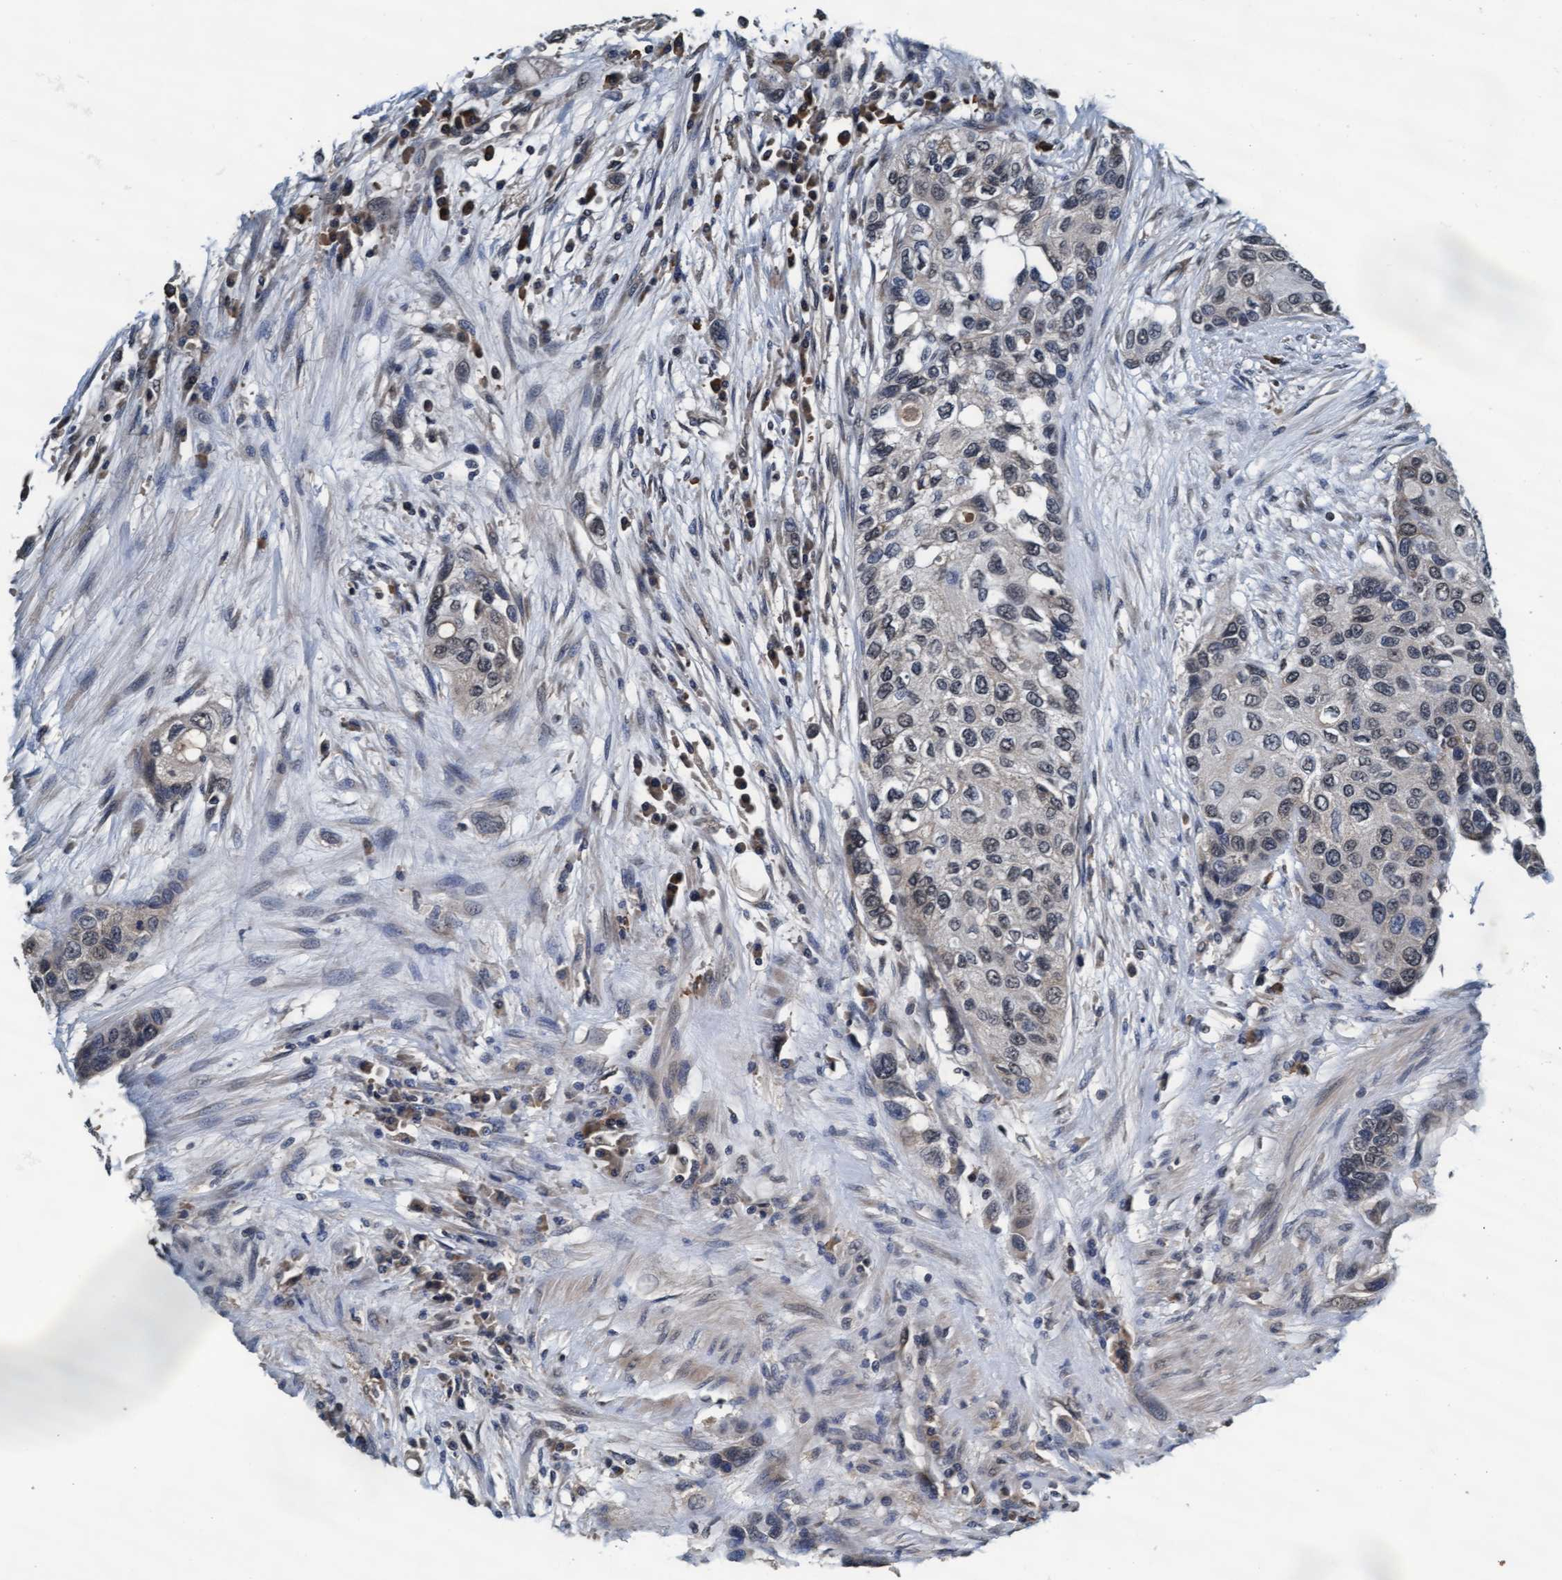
{"staining": {"intensity": "weak", "quantity": "25%-75%", "location": "nuclear"}, "tissue": "urothelial cancer", "cell_type": "Tumor cells", "image_type": "cancer", "snomed": [{"axis": "morphology", "description": "Urothelial carcinoma, High grade"}, {"axis": "topography", "description": "Urinary bladder"}], "caption": "Urothelial cancer tissue shows weak nuclear expression in about 25%-75% of tumor cells", "gene": "WASF1", "patient": {"sex": "female", "age": 56}}